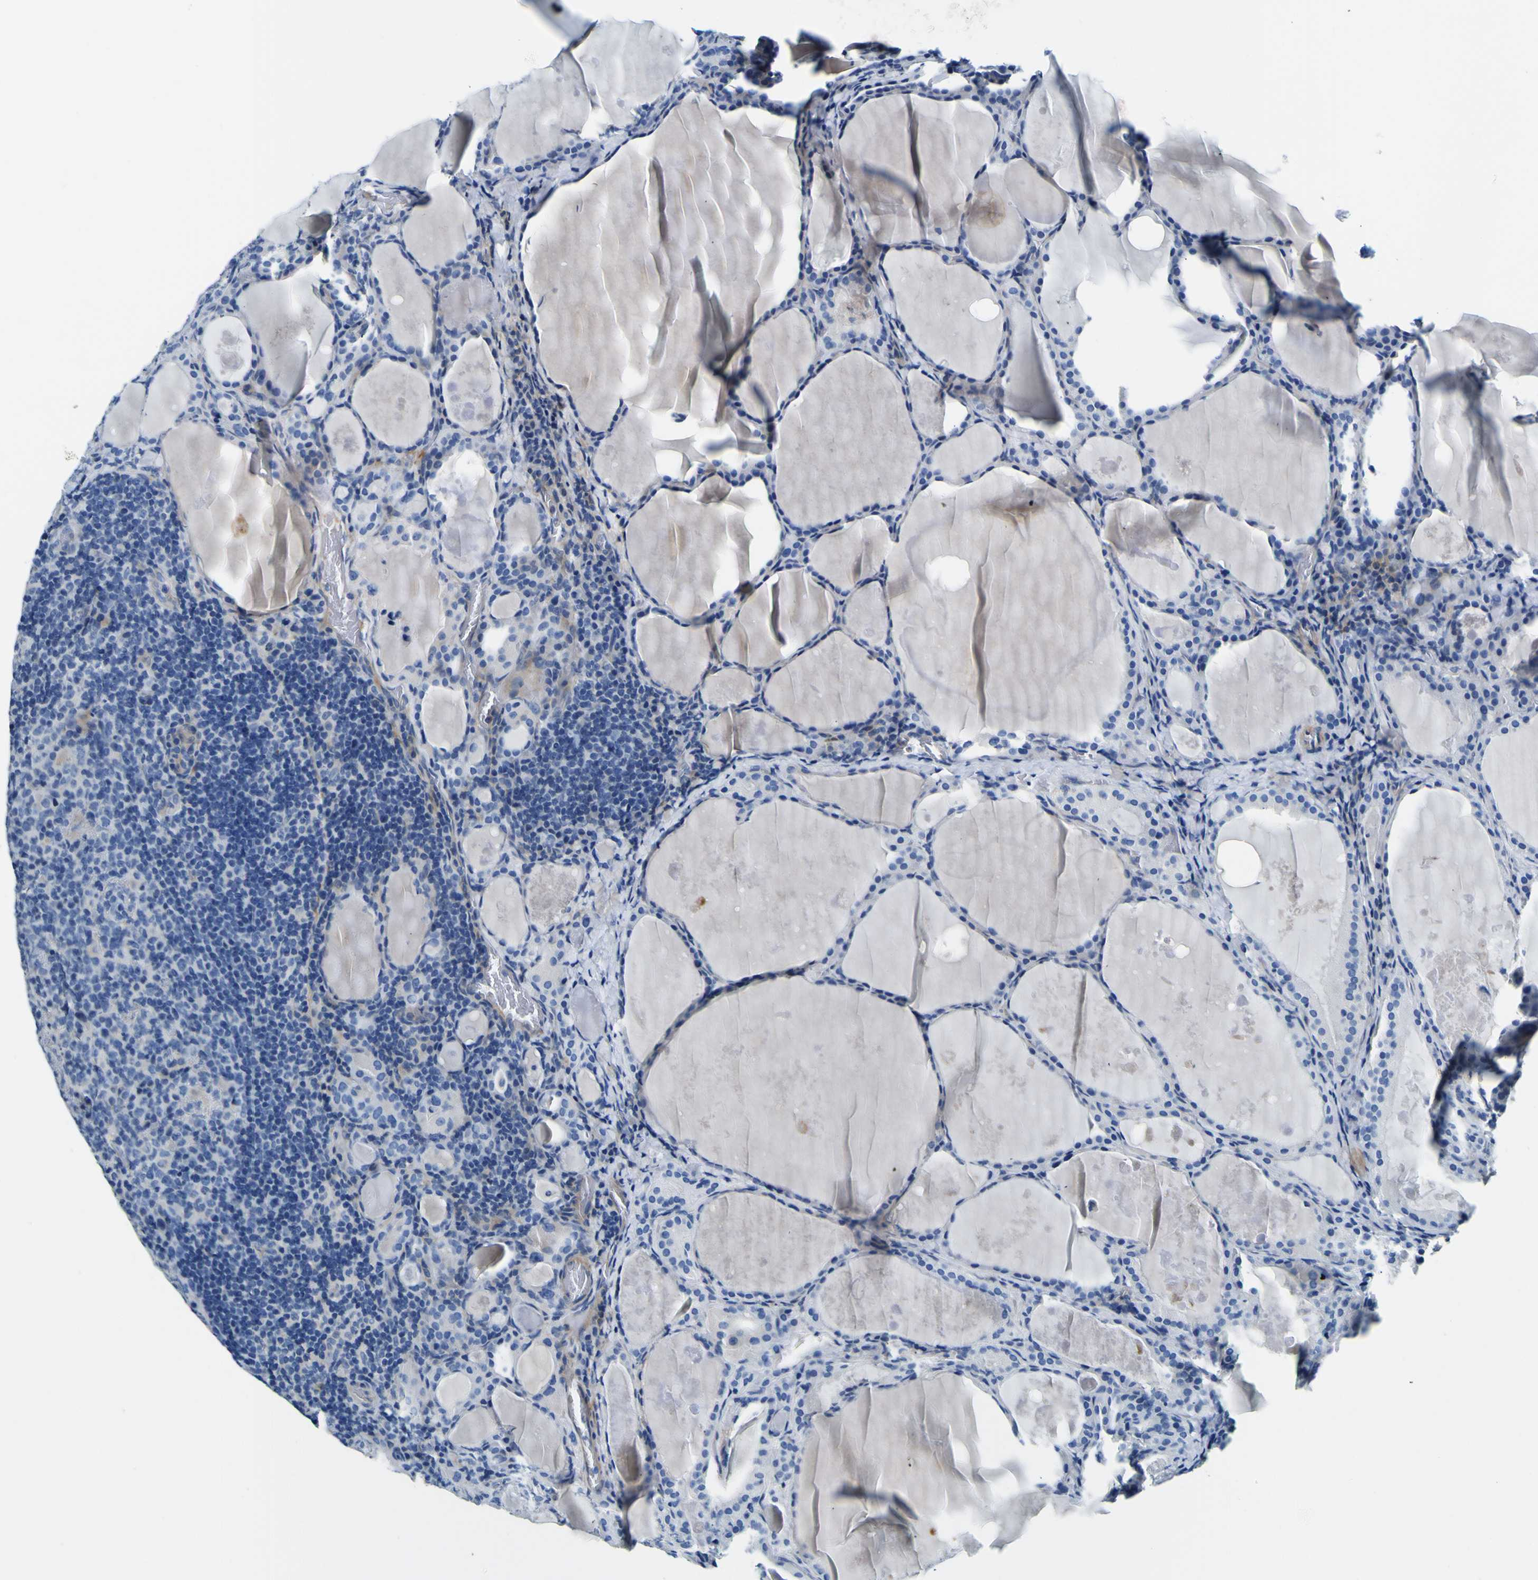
{"staining": {"intensity": "negative", "quantity": "none", "location": "none"}, "tissue": "thyroid cancer", "cell_type": "Tumor cells", "image_type": "cancer", "snomed": [{"axis": "morphology", "description": "Papillary adenocarcinoma, NOS"}, {"axis": "topography", "description": "Thyroid gland"}], "caption": "There is no significant staining in tumor cells of papillary adenocarcinoma (thyroid).", "gene": "ADGRA2", "patient": {"sex": "female", "age": 42}}